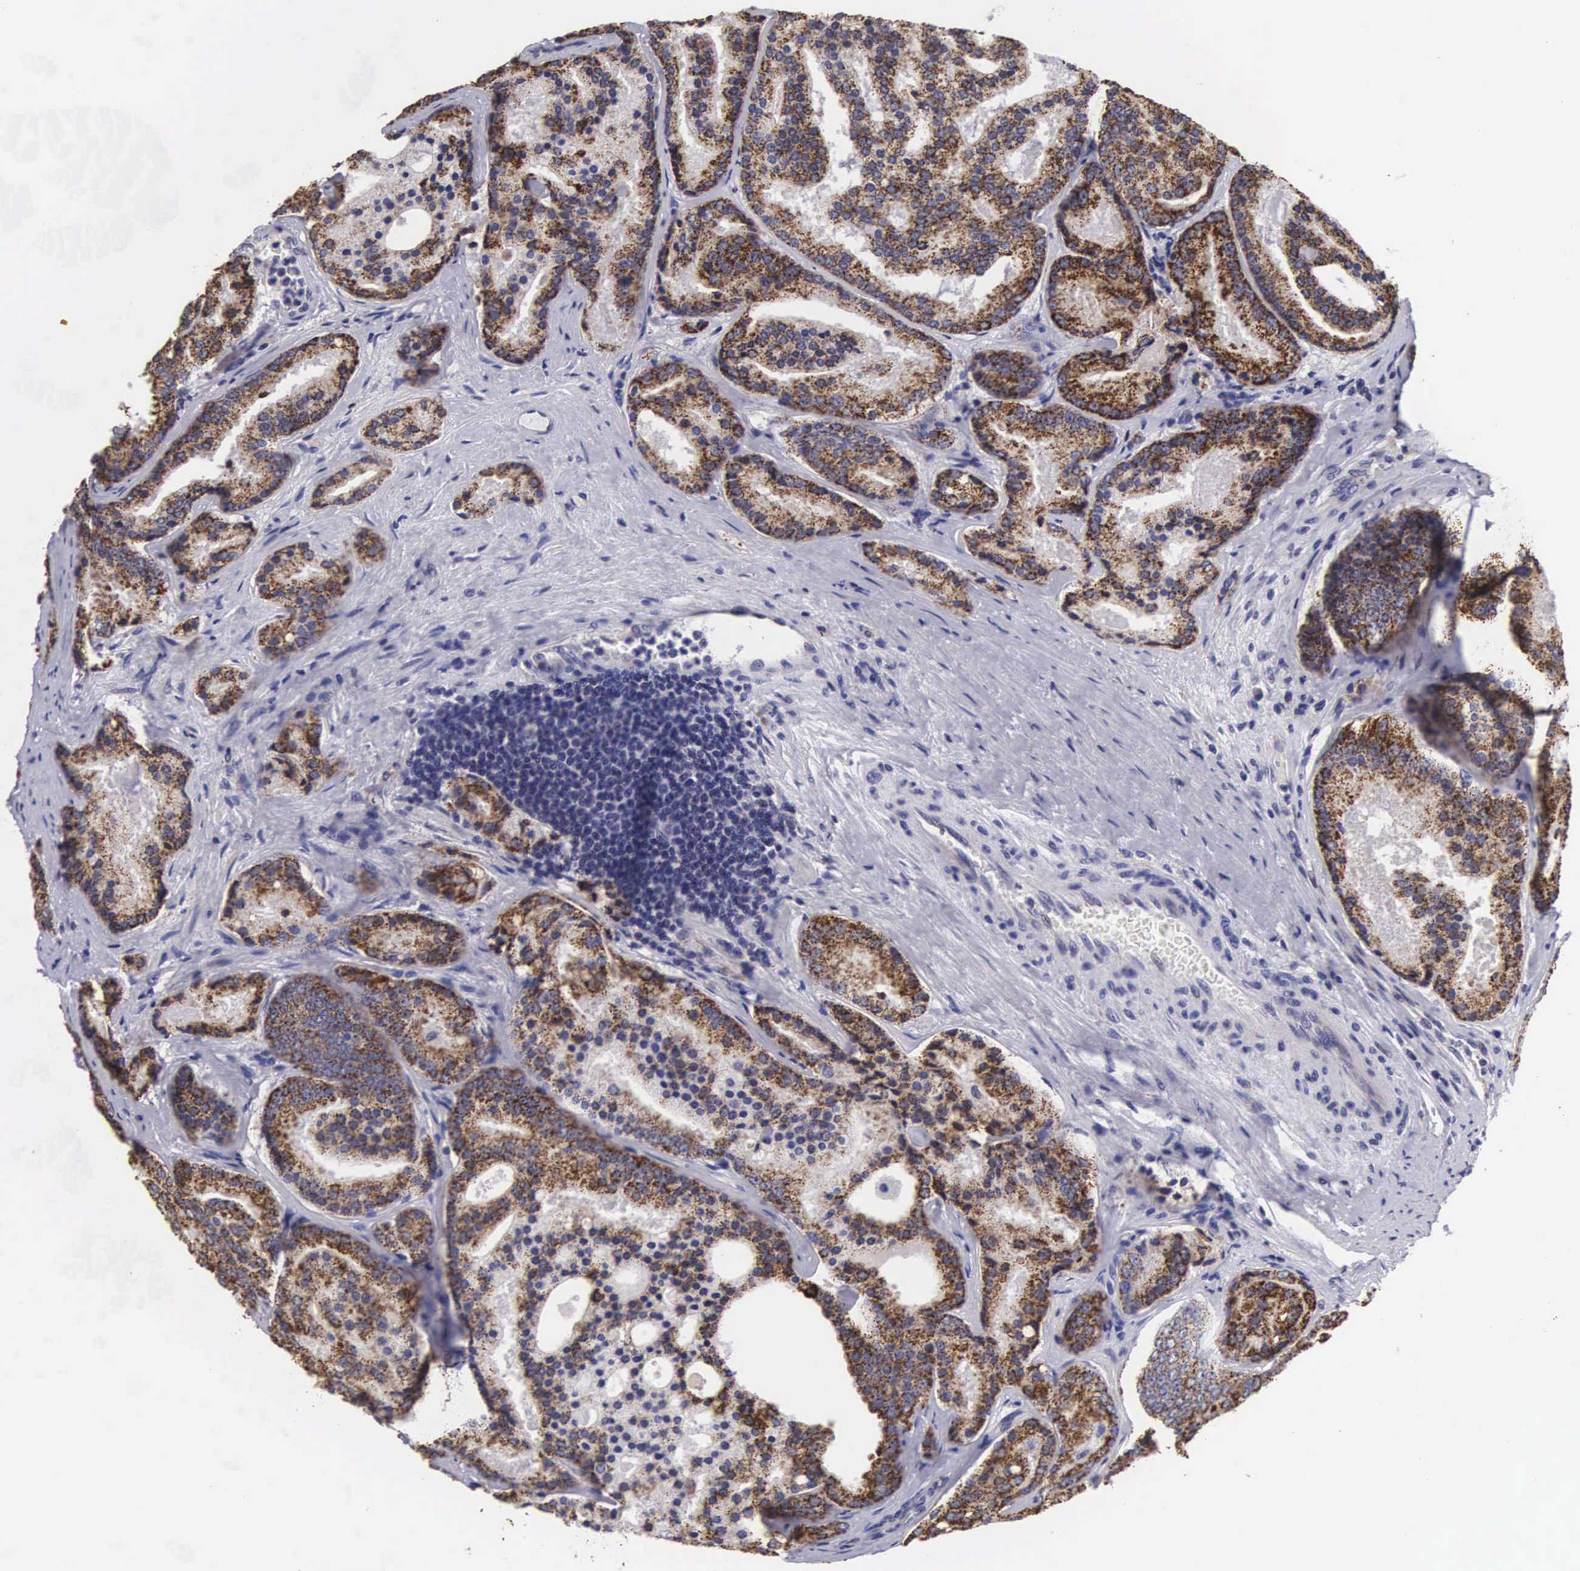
{"staining": {"intensity": "strong", "quantity": "25%-75%", "location": "cytoplasmic/membranous"}, "tissue": "prostate cancer", "cell_type": "Tumor cells", "image_type": "cancer", "snomed": [{"axis": "morphology", "description": "Adenocarcinoma, High grade"}, {"axis": "topography", "description": "Prostate"}], "caption": "Human prostate cancer stained for a protein (brown) reveals strong cytoplasmic/membranous positive positivity in approximately 25%-75% of tumor cells.", "gene": "ARG2", "patient": {"sex": "male", "age": 64}}